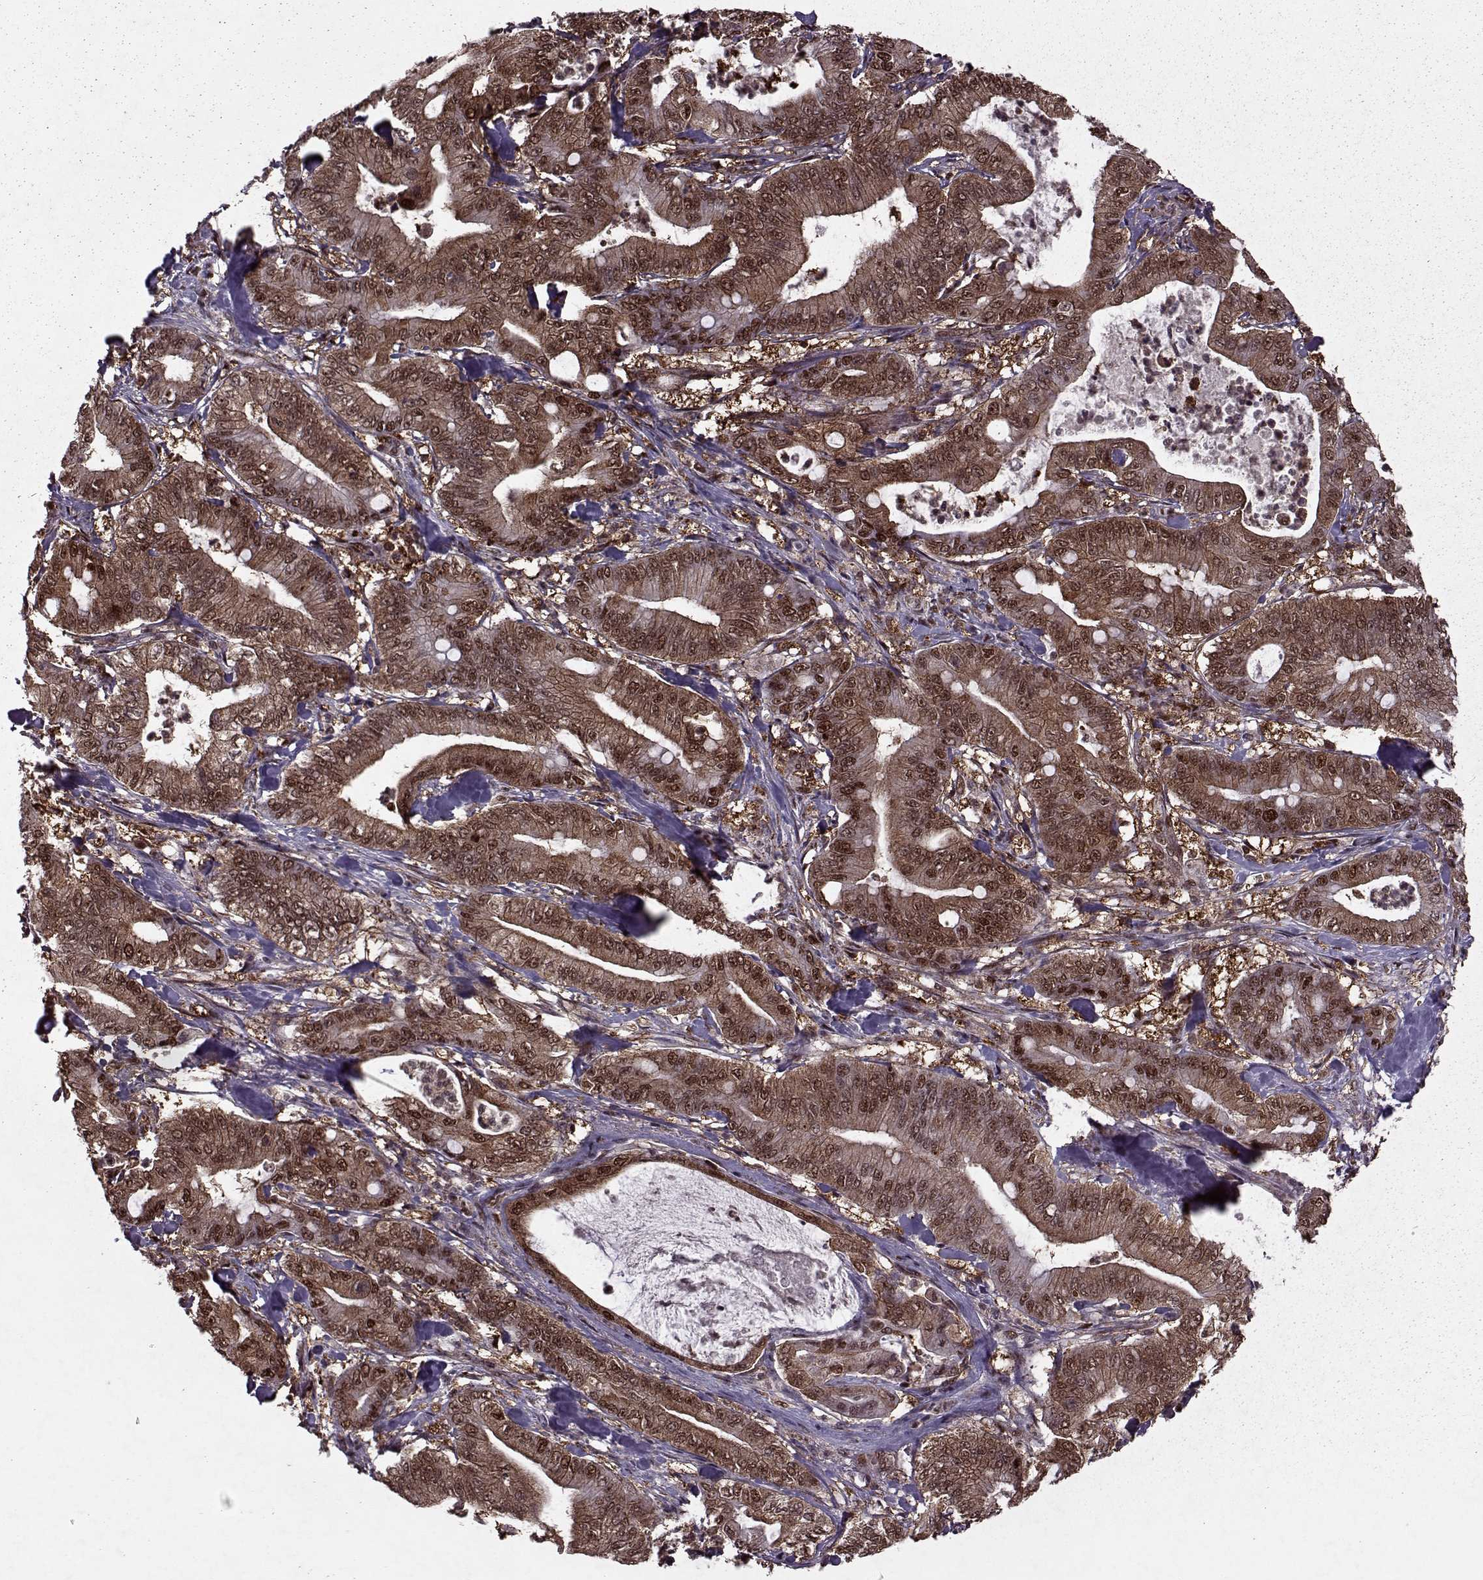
{"staining": {"intensity": "strong", "quantity": ">75%", "location": "cytoplasmic/membranous,nuclear"}, "tissue": "pancreatic cancer", "cell_type": "Tumor cells", "image_type": "cancer", "snomed": [{"axis": "morphology", "description": "Adenocarcinoma, NOS"}, {"axis": "topography", "description": "Pancreas"}], "caption": "DAB immunohistochemical staining of adenocarcinoma (pancreatic) reveals strong cytoplasmic/membranous and nuclear protein positivity in approximately >75% of tumor cells. Using DAB (3,3'-diaminobenzidine) (brown) and hematoxylin (blue) stains, captured at high magnification using brightfield microscopy.", "gene": "PSMA7", "patient": {"sex": "male", "age": 71}}